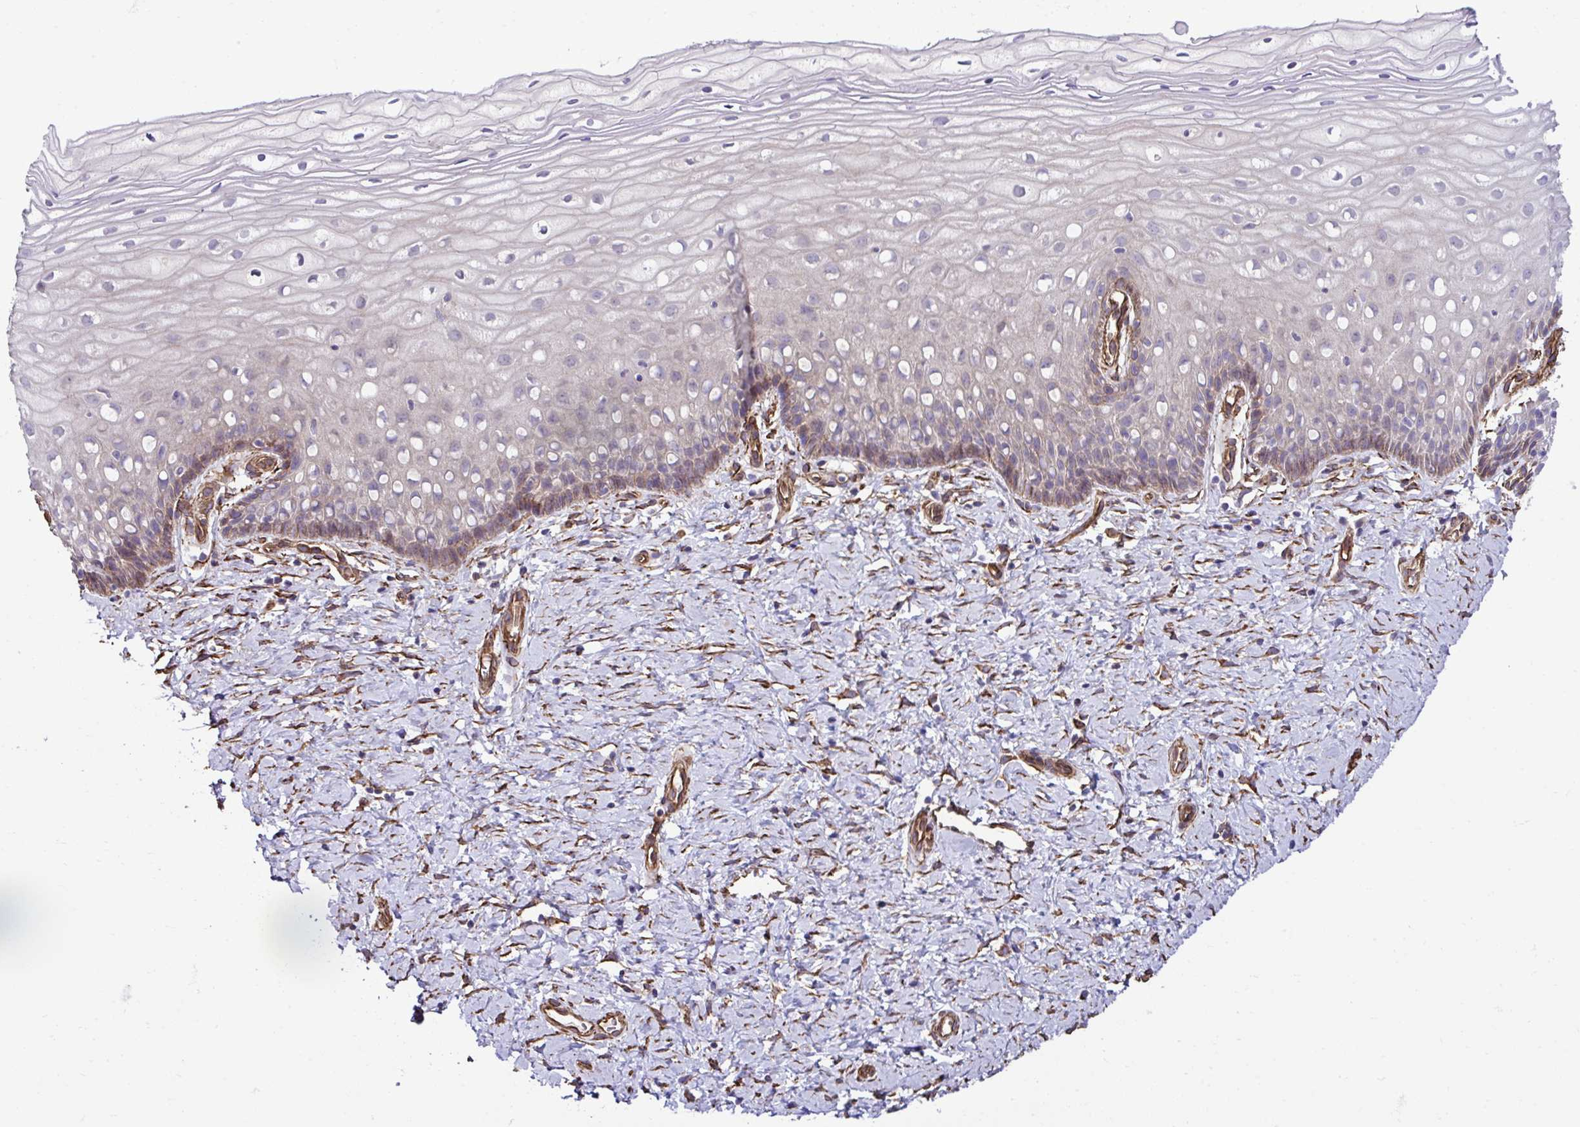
{"staining": {"intensity": "weak", "quantity": "25%-75%", "location": "cytoplasmic/membranous"}, "tissue": "cervix", "cell_type": "Squamous epithelial cells", "image_type": "normal", "snomed": [{"axis": "morphology", "description": "Normal tissue, NOS"}, {"axis": "topography", "description": "Cervix"}], "caption": "A high-resolution image shows IHC staining of normal cervix, which shows weak cytoplasmic/membranous expression in approximately 25%-75% of squamous epithelial cells.", "gene": "TRIM52", "patient": {"sex": "female", "age": 37}}